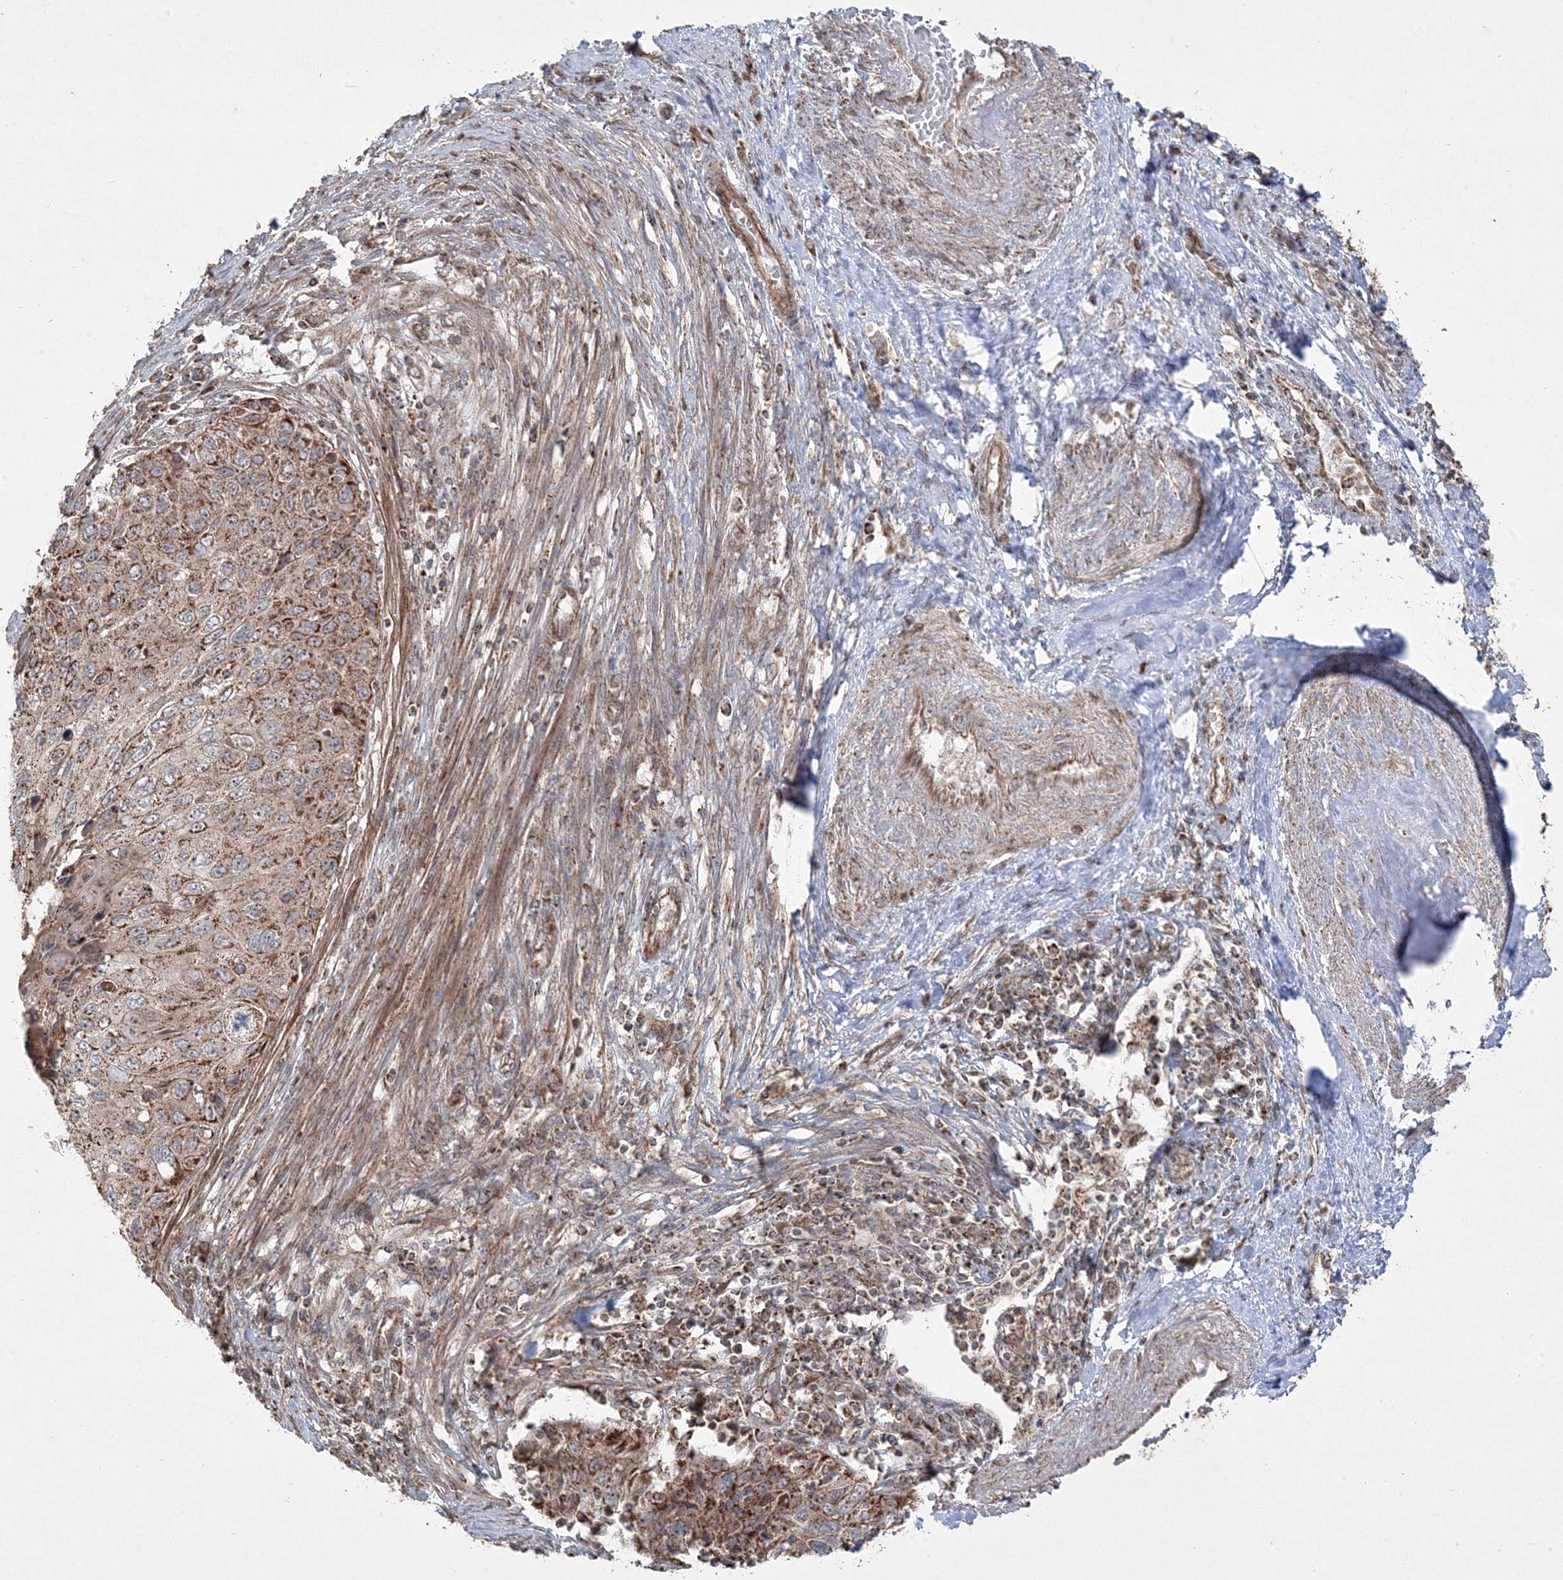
{"staining": {"intensity": "moderate", "quantity": ">75%", "location": "cytoplasmic/membranous"}, "tissue": "cervical cancer", "cell_type": "Tumor cells", "image_type": "cancer", "snomed": [{"axis": "morphology", "description": "Squamous cell carcinoma, NOS"}, {"axis": "topography", "description": "Cervix"}], "caption": "This image exhibits immunohistochemistry (IHC) staining of human squamous cell carcinoma (cervical), with medium moderate cytoplasmic/membranous expression in about >75% of tumor cells.", "gene": "CLUAP1", "patient": {"sex": "female", "age": 70}}